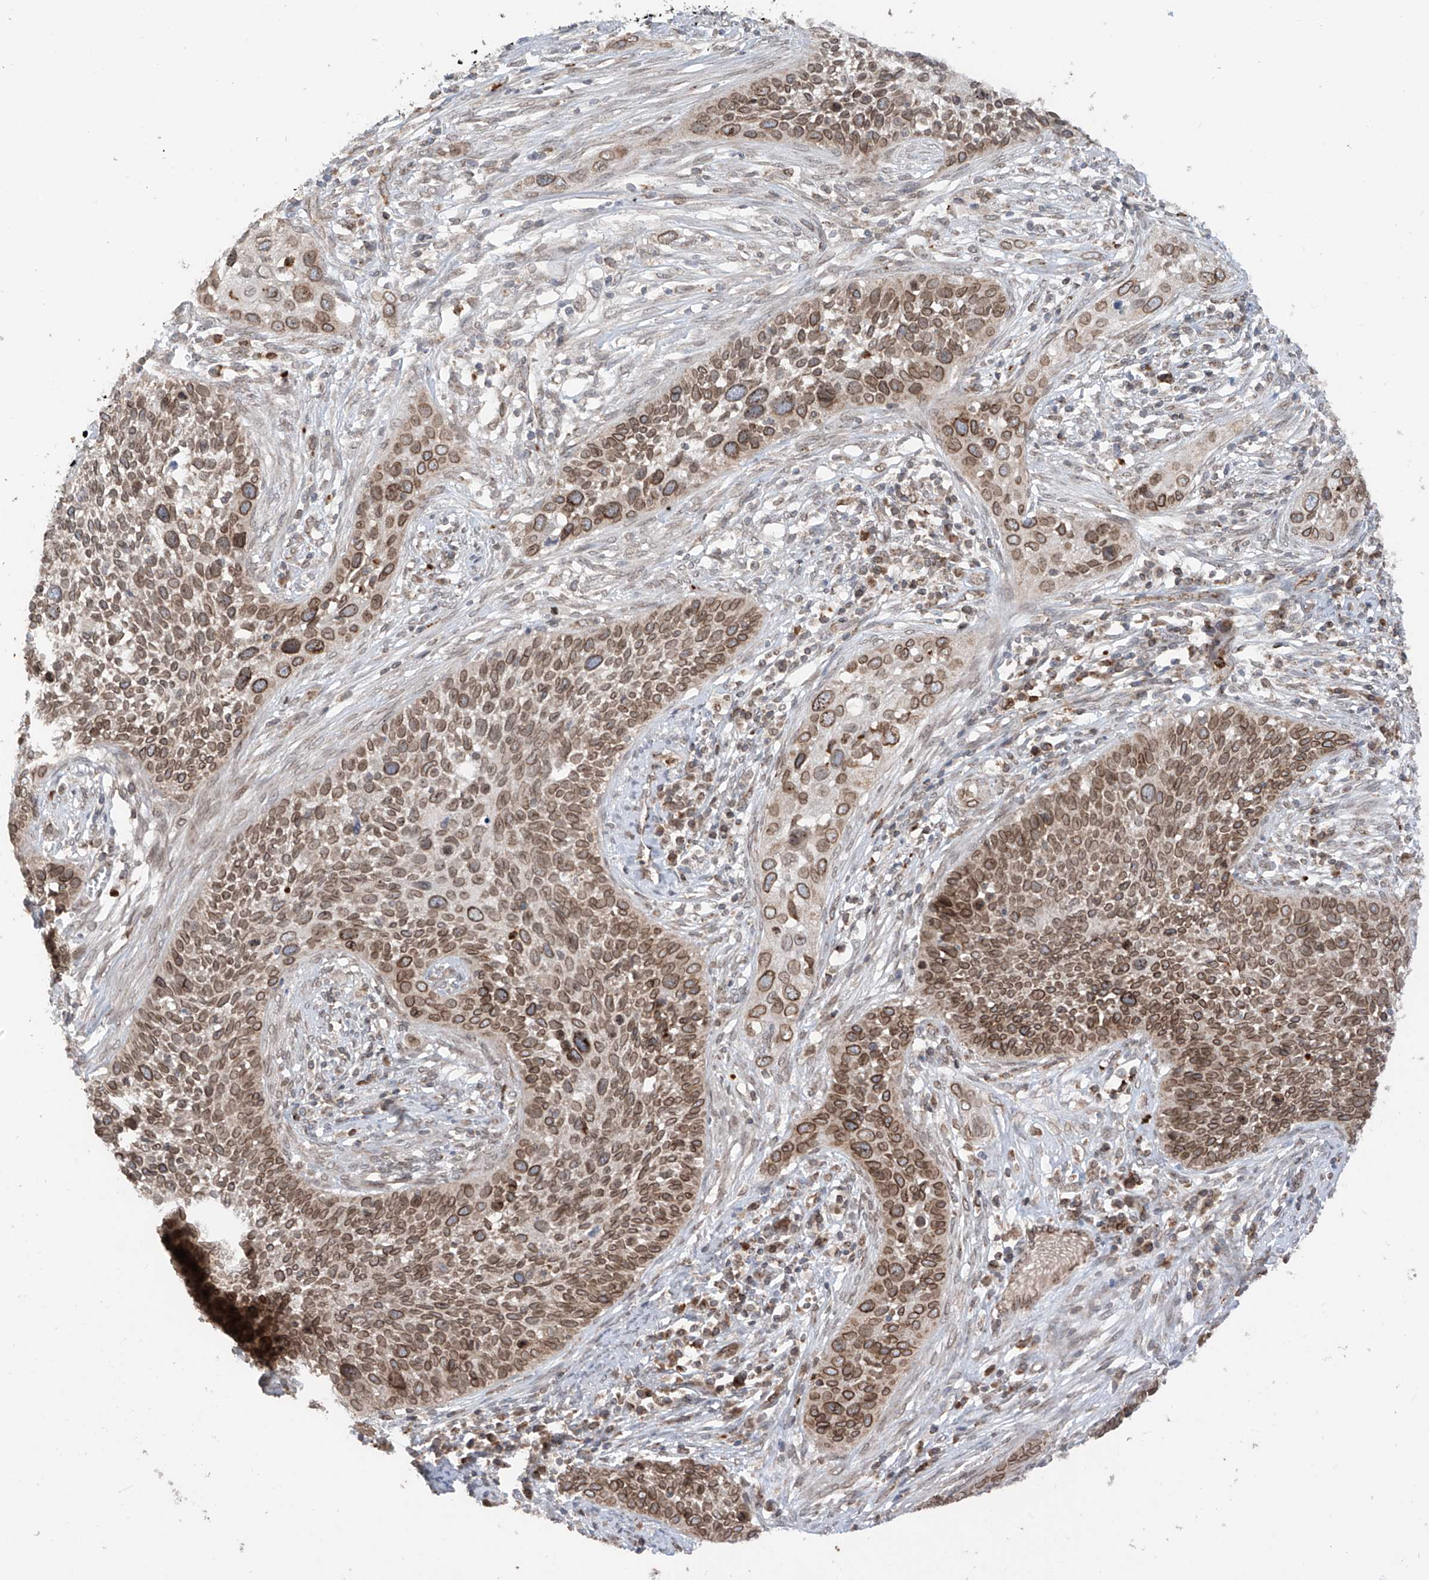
{"staining": {"intensity": "moderate", "quantity": ">75%", "location": "cytoplasmic/membranous,nuclear"}, "tissue": "cervical cancer", "cell_type": "Tumor cells", "image_type": "cancer", "snomed": [{"axis": "morphology", "description": "Squamous cell carcinoma, NOS"}, {"axis": "topography", "description": "Cervix"}], "caption": "Immunohistochemical staining of human cervical cancer (squamous cell carcinoma) displays medium levels of moderate cytoplasmic/membranous and nuclear positivity in approximately >75% of tumor cells. The staining was performed using DAB (3,3'-diaminobenzidine), with brown indicating positive protein expression. Nuclei are stained blue with hematoxylin.", "gene": "AHCTF1", "patient": {"sex": "female", "age": 34}}